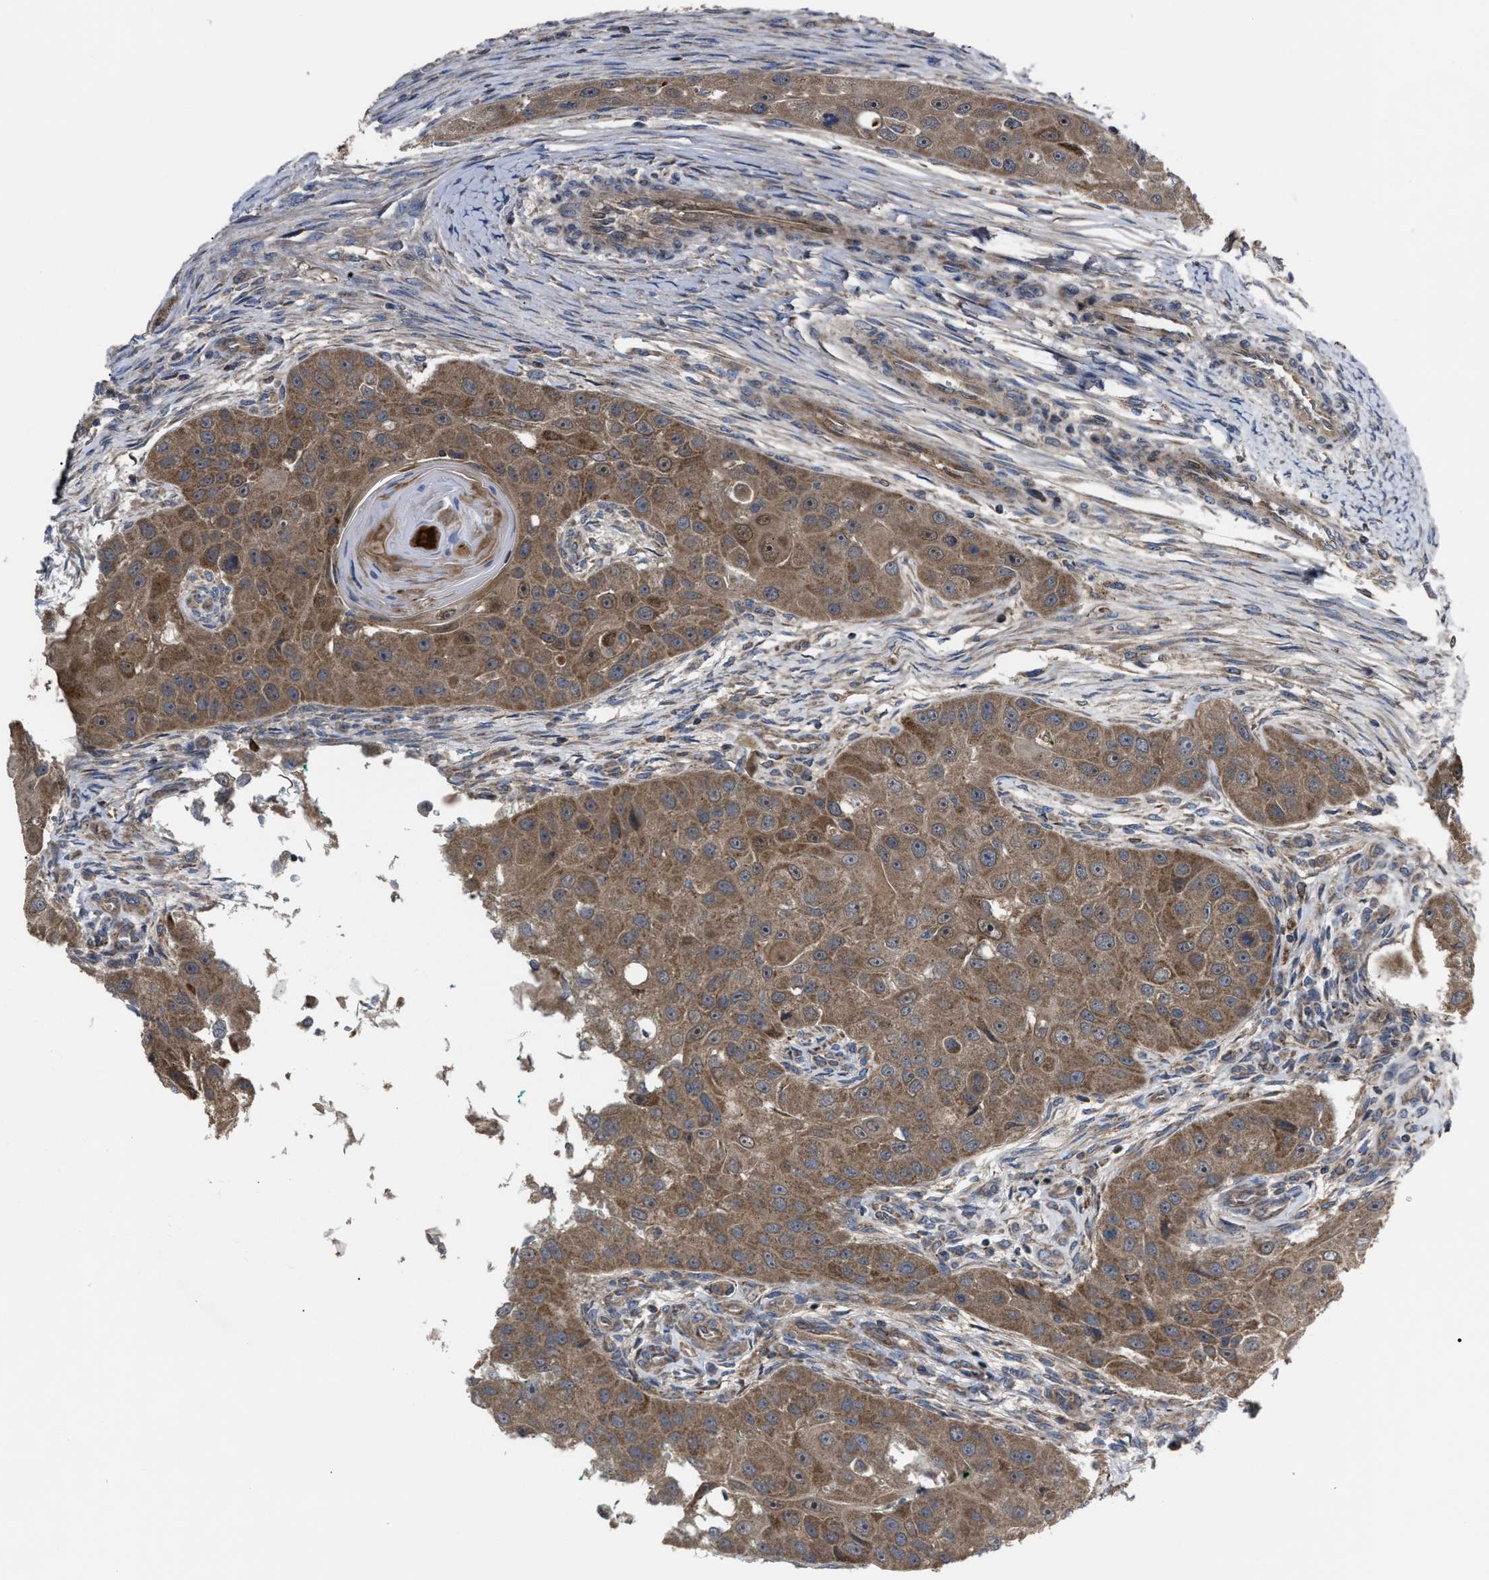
{"staining": {"intensity": "moderate", "quantity": ">75%", "location": "cytoplasmic/membranous"}, "tissue": "head and neck cancer", "cell_type": "Tumor cells", "image_type": "cancer", "snomed": [{"axis": "morphology", "description": "Normal tissue, NOS"}, {"axis": "morphology", "description": "Squamous cell carcinoma, NOS"}, {"axis": "topography", "description": "Skeletal muscle"}, {"axis": "topography", "description": "Head-Neck"}], "caption": "Squamous cell carcinoma (head and neck) stained with DAB immunohistochemistry exhibits medium levels of moderate cytoplasmic/membranous positivity in about >75% of tumor cells.", "gene": "PASK", "patient": {"sex": "male", "age": 51}}